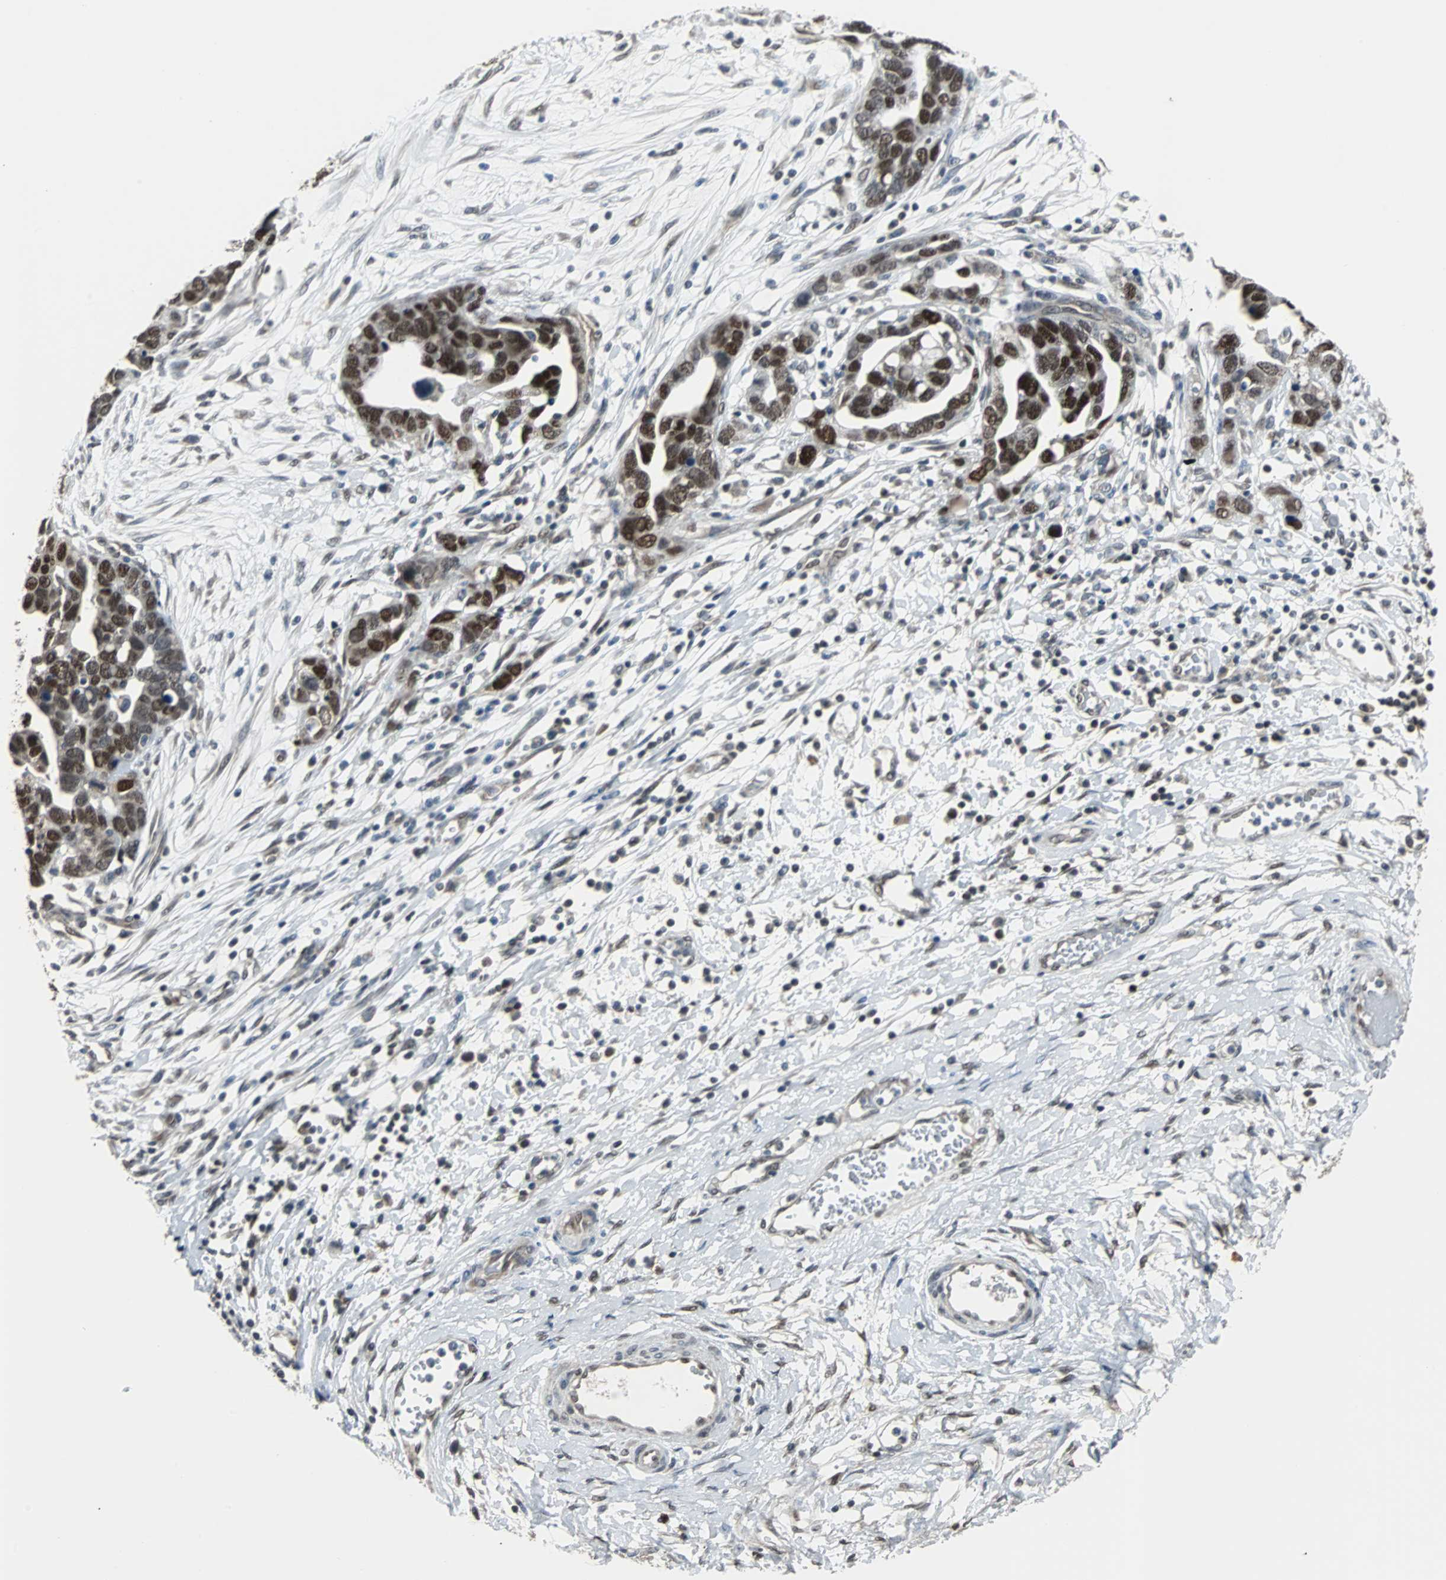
{"staining": {"intensity": "strong", "quantity": ">75%", "location": "nuclear"}, "tissue": "ovarian cancer", "cell_type": "Tumor cells", "image_type": "cancer", "snomed": [{"axis": "morphology", "description": "Cystadenocarcinoma, serous, NOS"}, {"axis": "topography", "description": "Ovary"}], "caption": "Protein expression analysis of ovarian serous cystadenocarcinoma shows strong nuclear staining in about >75% of tumor cells.", "gene": "ZHX2", "patient": {"sex": "female", "age": 54}}